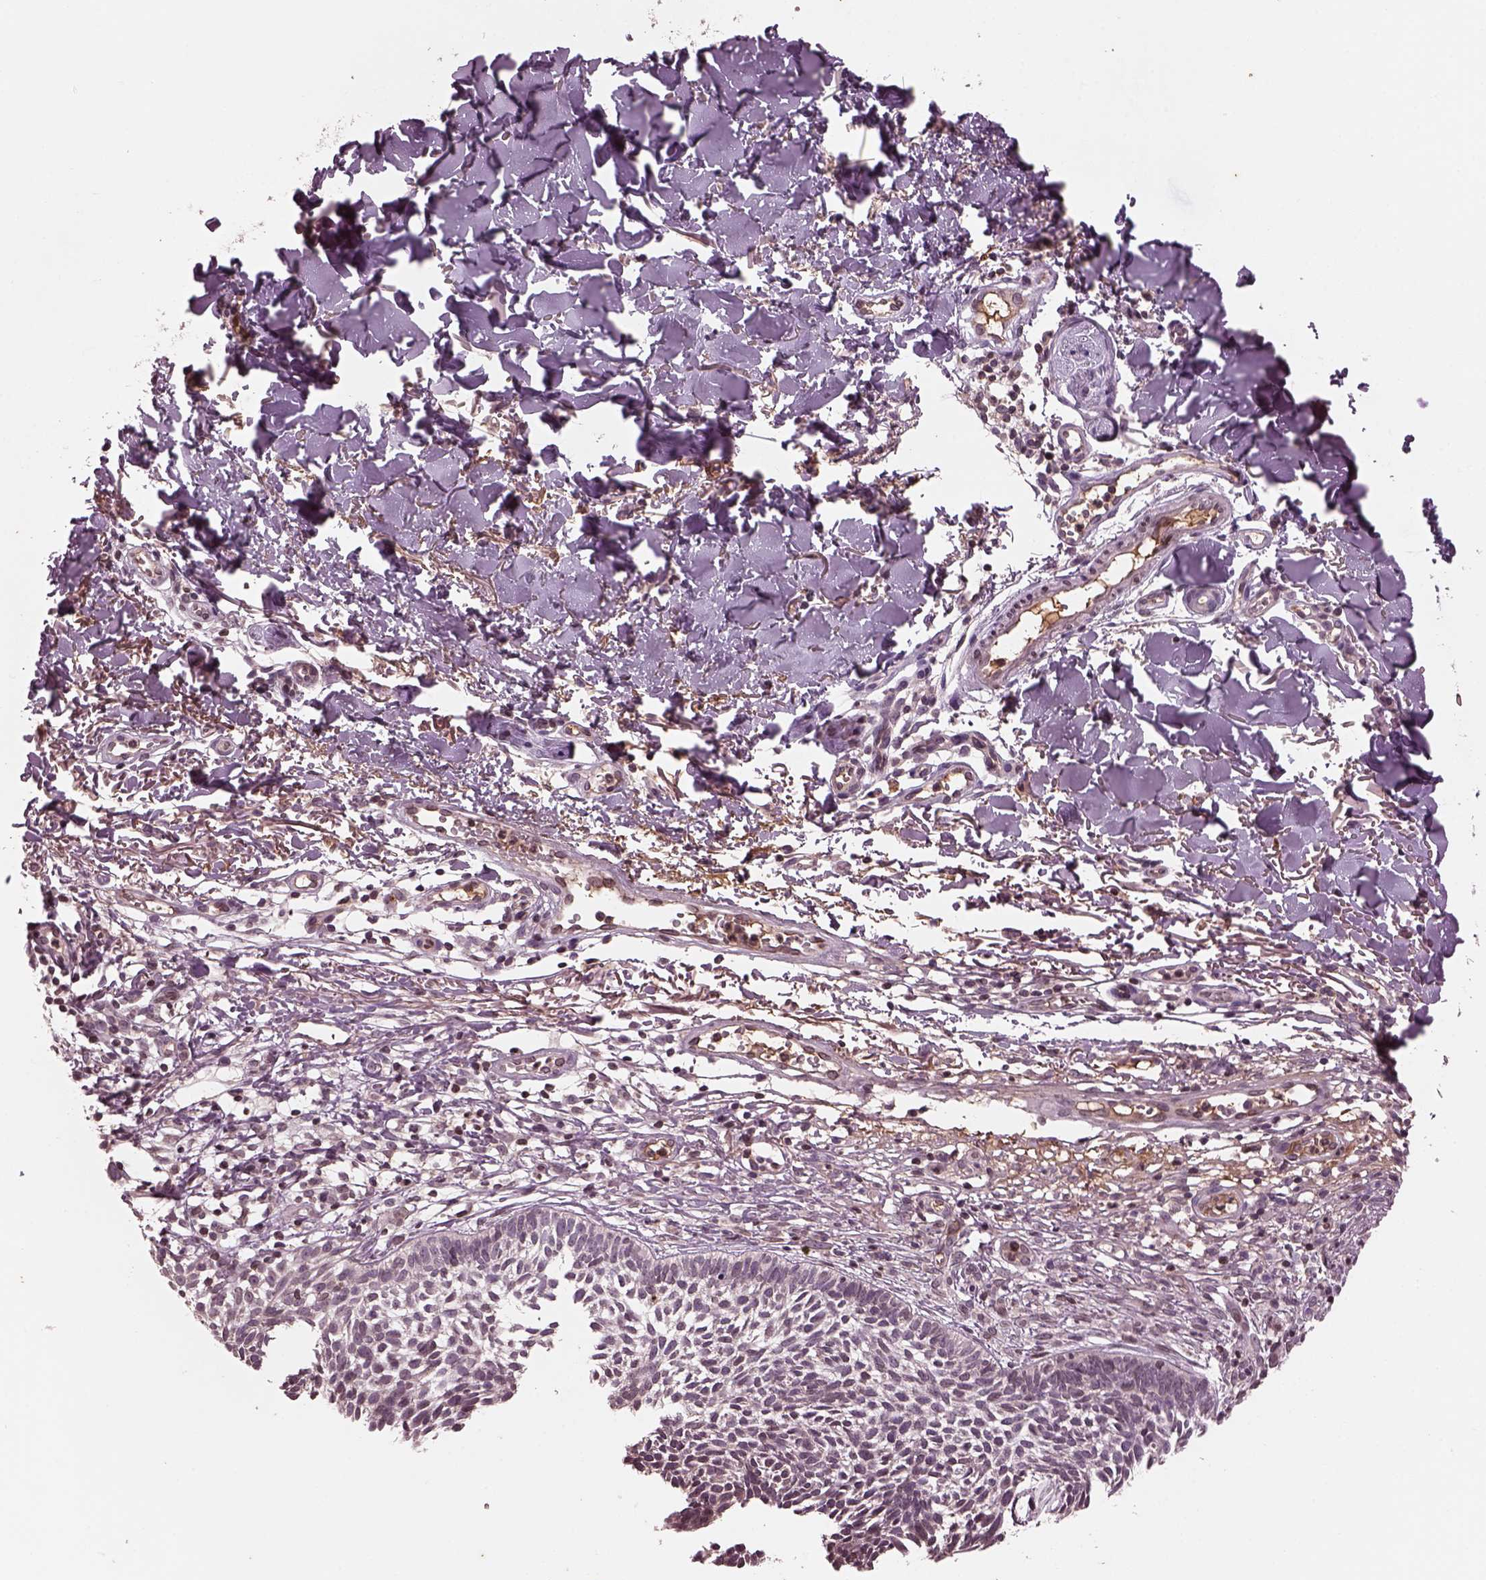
{"staining": {"intensity": "negative", "quantity": "none", "location": "none"}, "tissue": "skin cancer", "cell_type": "Tumor cells", "image_type": "cancer", "snomed": [{"axis": "morphology", "description": "Basal cell carcinoma"}, {"axis": "topography", "description": "Skin"}], "caption": "Immunohistochemistry (IHC) image of neoplastic tissue: human basal cell carcinoma (skin) stained with DAB shows no significant protein expression in tumor cells.", "gene": "PTX4", "patient": {"sex": "male", "age": 78}}